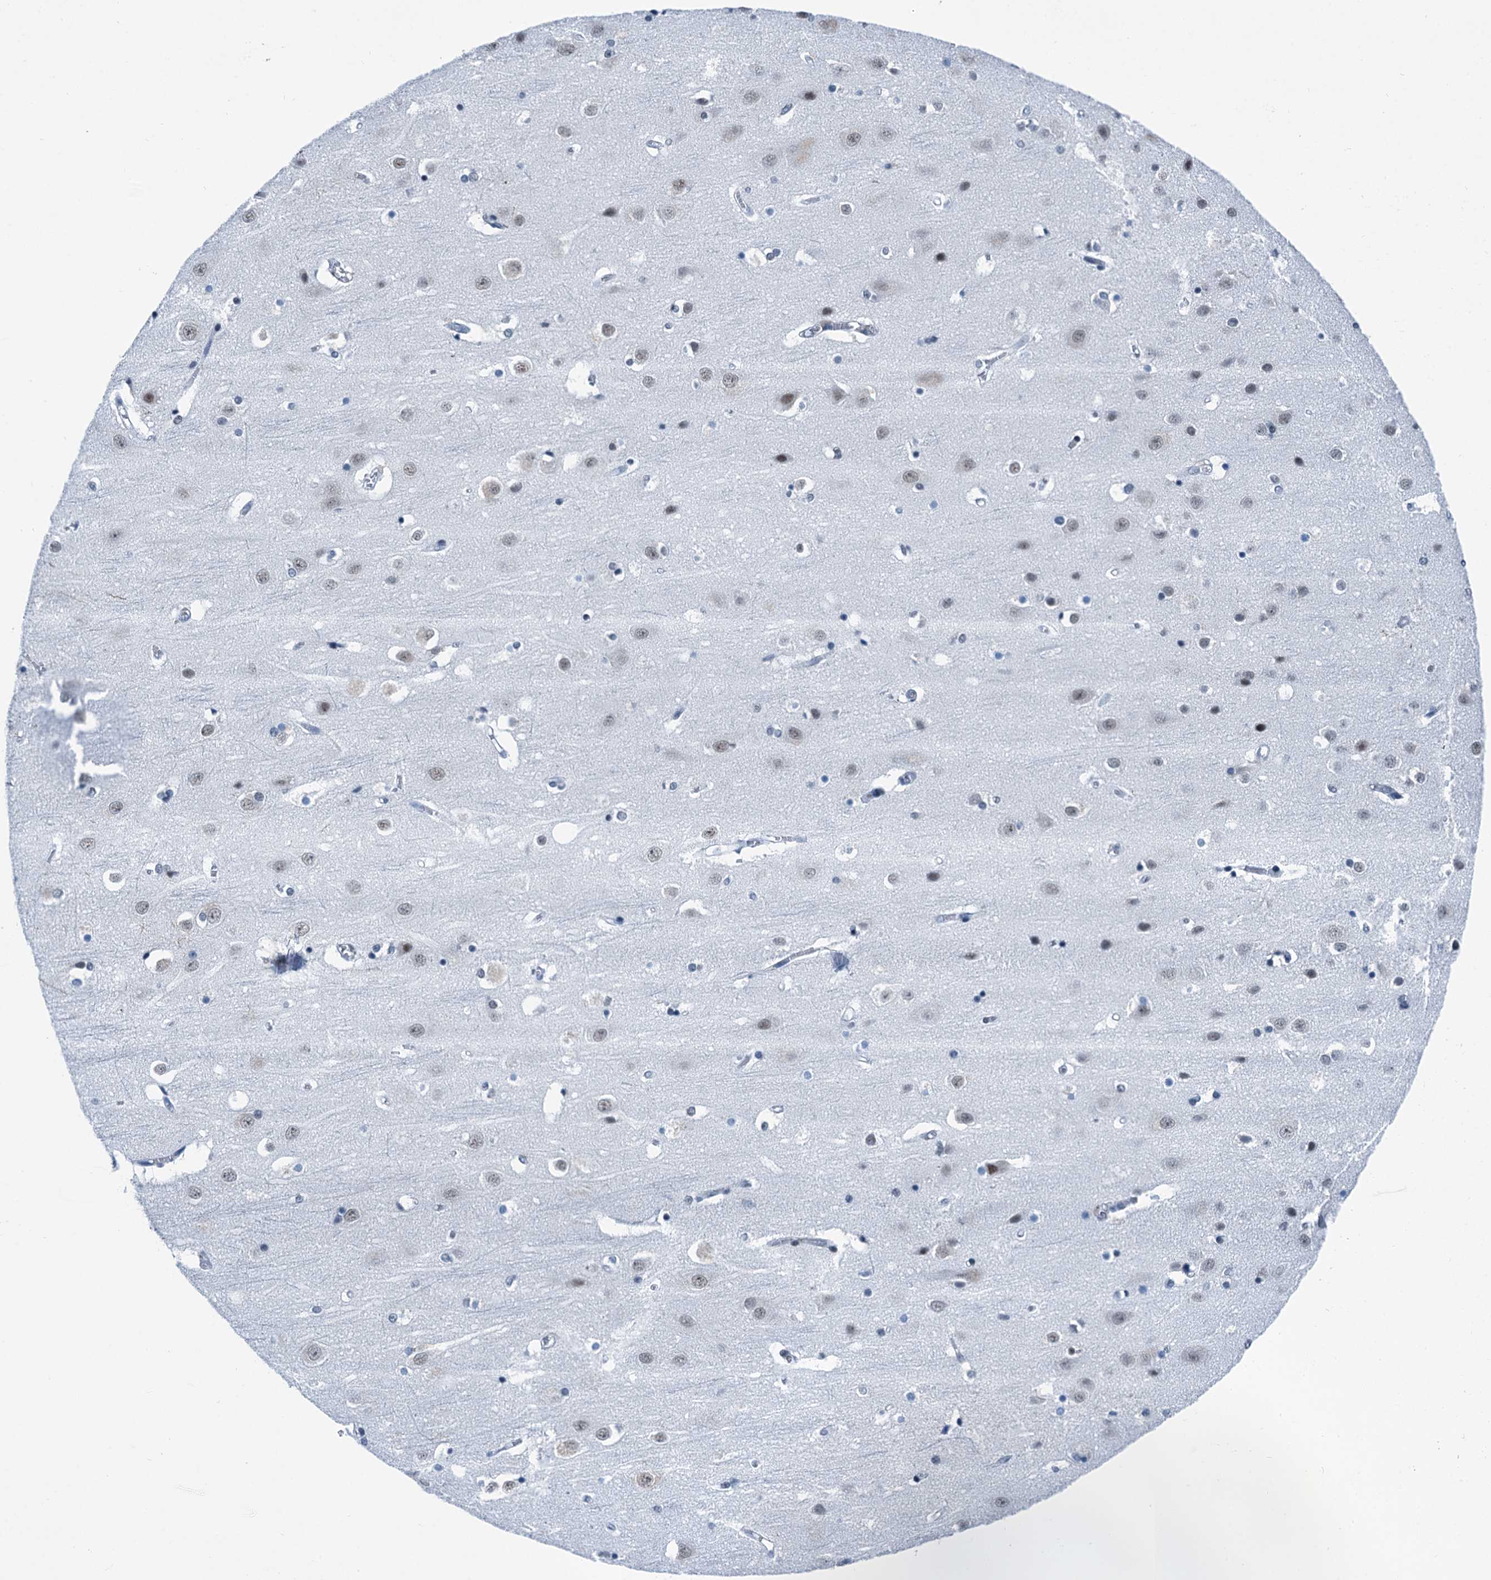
{"staining": {"intensity": "negative", "quantity": "none", "location": "none"}, "tissue": "cerebral cortex", "cell_type": "Endothelial cells", "image_type": "normal", "snomed": [{"axis": "morphology", "description": "Normal tissue, NOS"}, {"axis": "topography", "description": "Cerebral cortex"}], "caption": "Cerebral cortex stained for a protein using immunohistochemistry (IHC) displays no staining endothelial cells.", "gene": "TRPT1", "patient": {"sex": "male", "age": 54}}